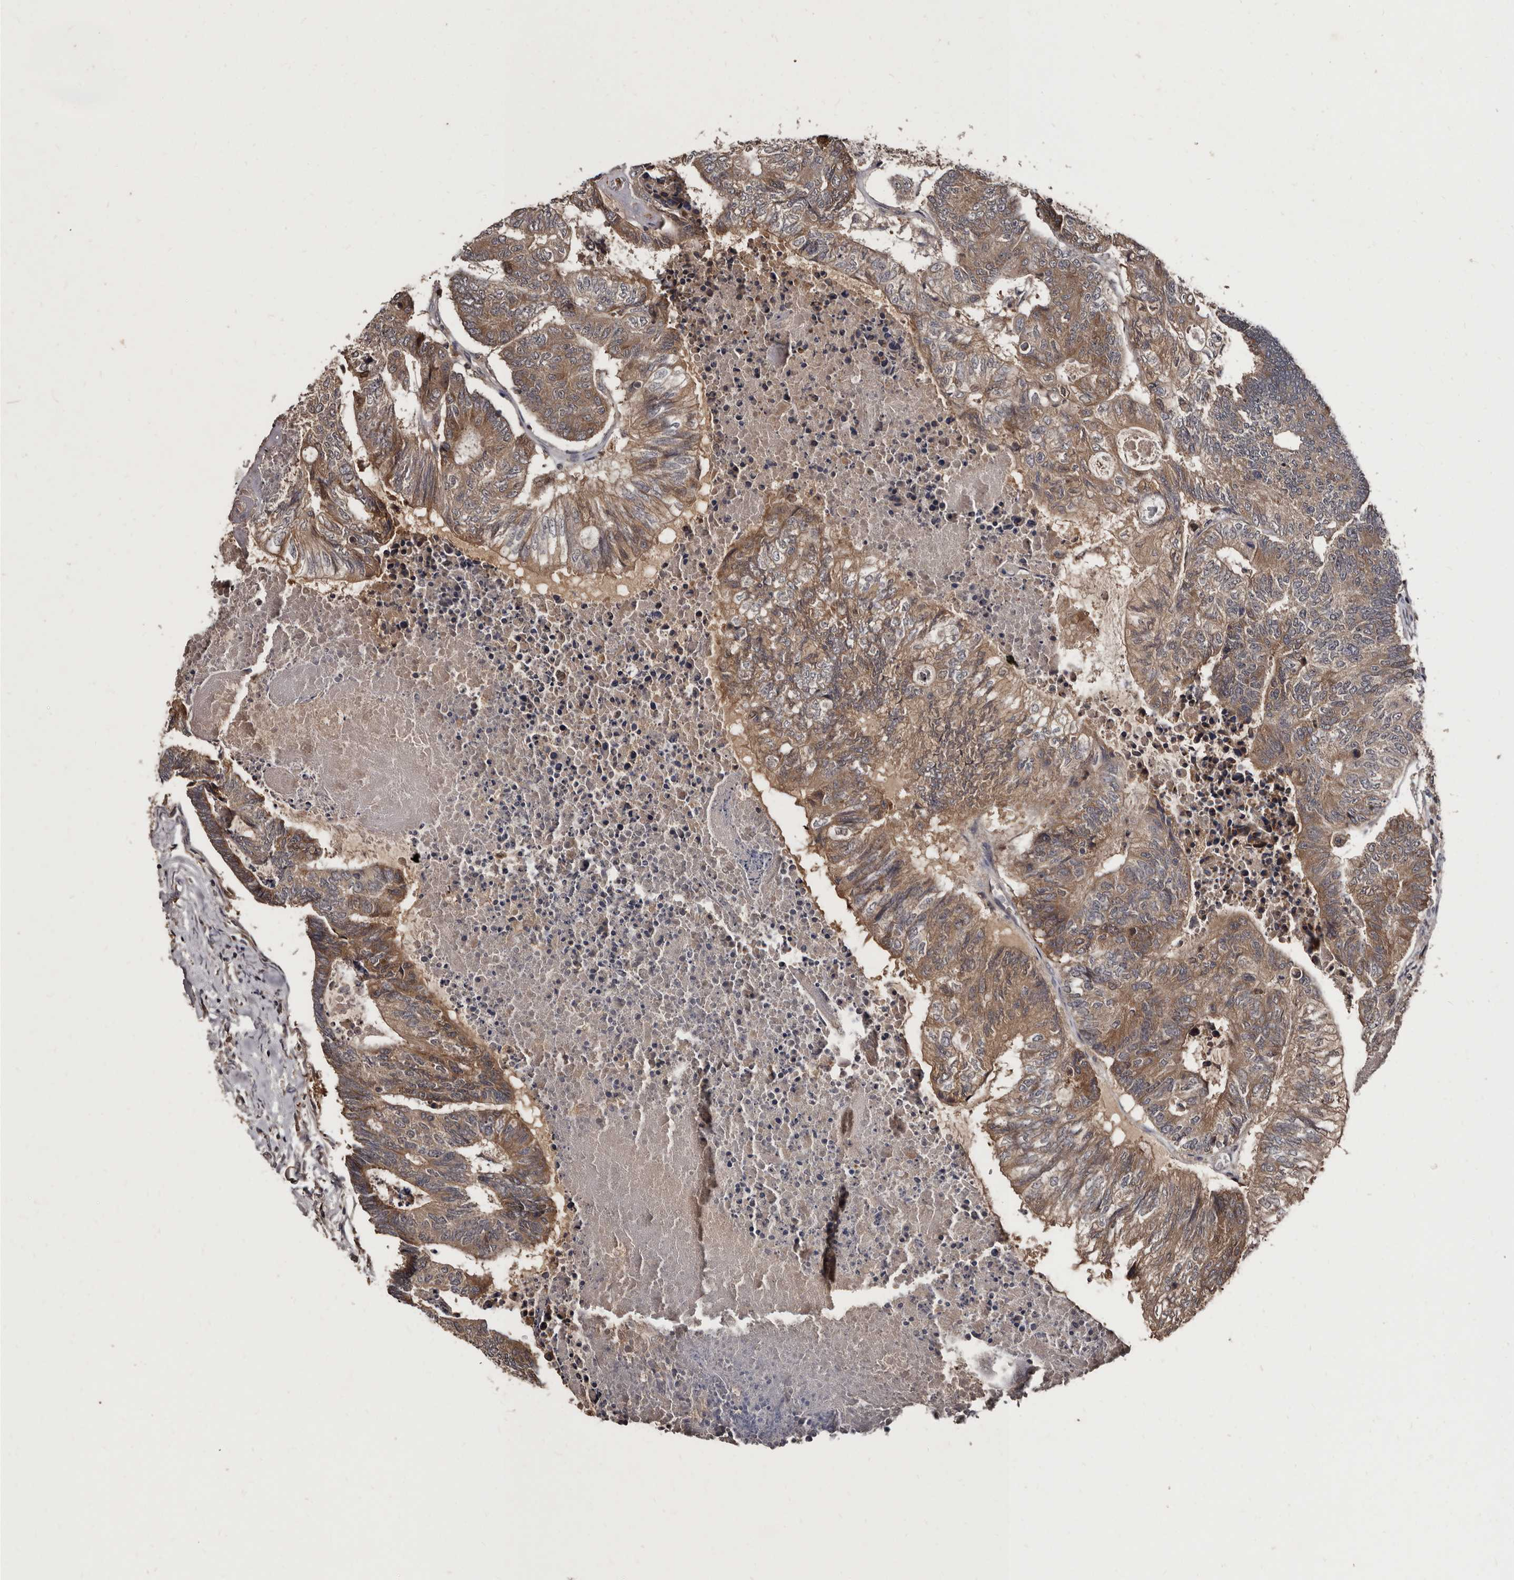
{"staining": {"intensity": "moderate", "quantity": ">75%", "location": "cytoplasmic/membranous"}, "tissue": "colorectal cancer", "cell_type": "Tumor cells", "image_type": "cancer", "snomed": [{"axis": "morphology", "description": "Adenocarcinoma, NOS"}, {"axis": "topography", "description": "Colon"}], "caption": "A high-resolution image shows immunohistochemistry staining of colorectal adenocarcinoma, which demonstrates moderate cytoplasmic/membranous staining in about >75% of tumor cells. (Stains: DAB (3,3'-diaminobenzidine) in brown, nuclei in blue, Microscopy: brightfield microscopy at high magnification).", "gene": "PMVK", "patient": {"sex": "female", "age": 67}}